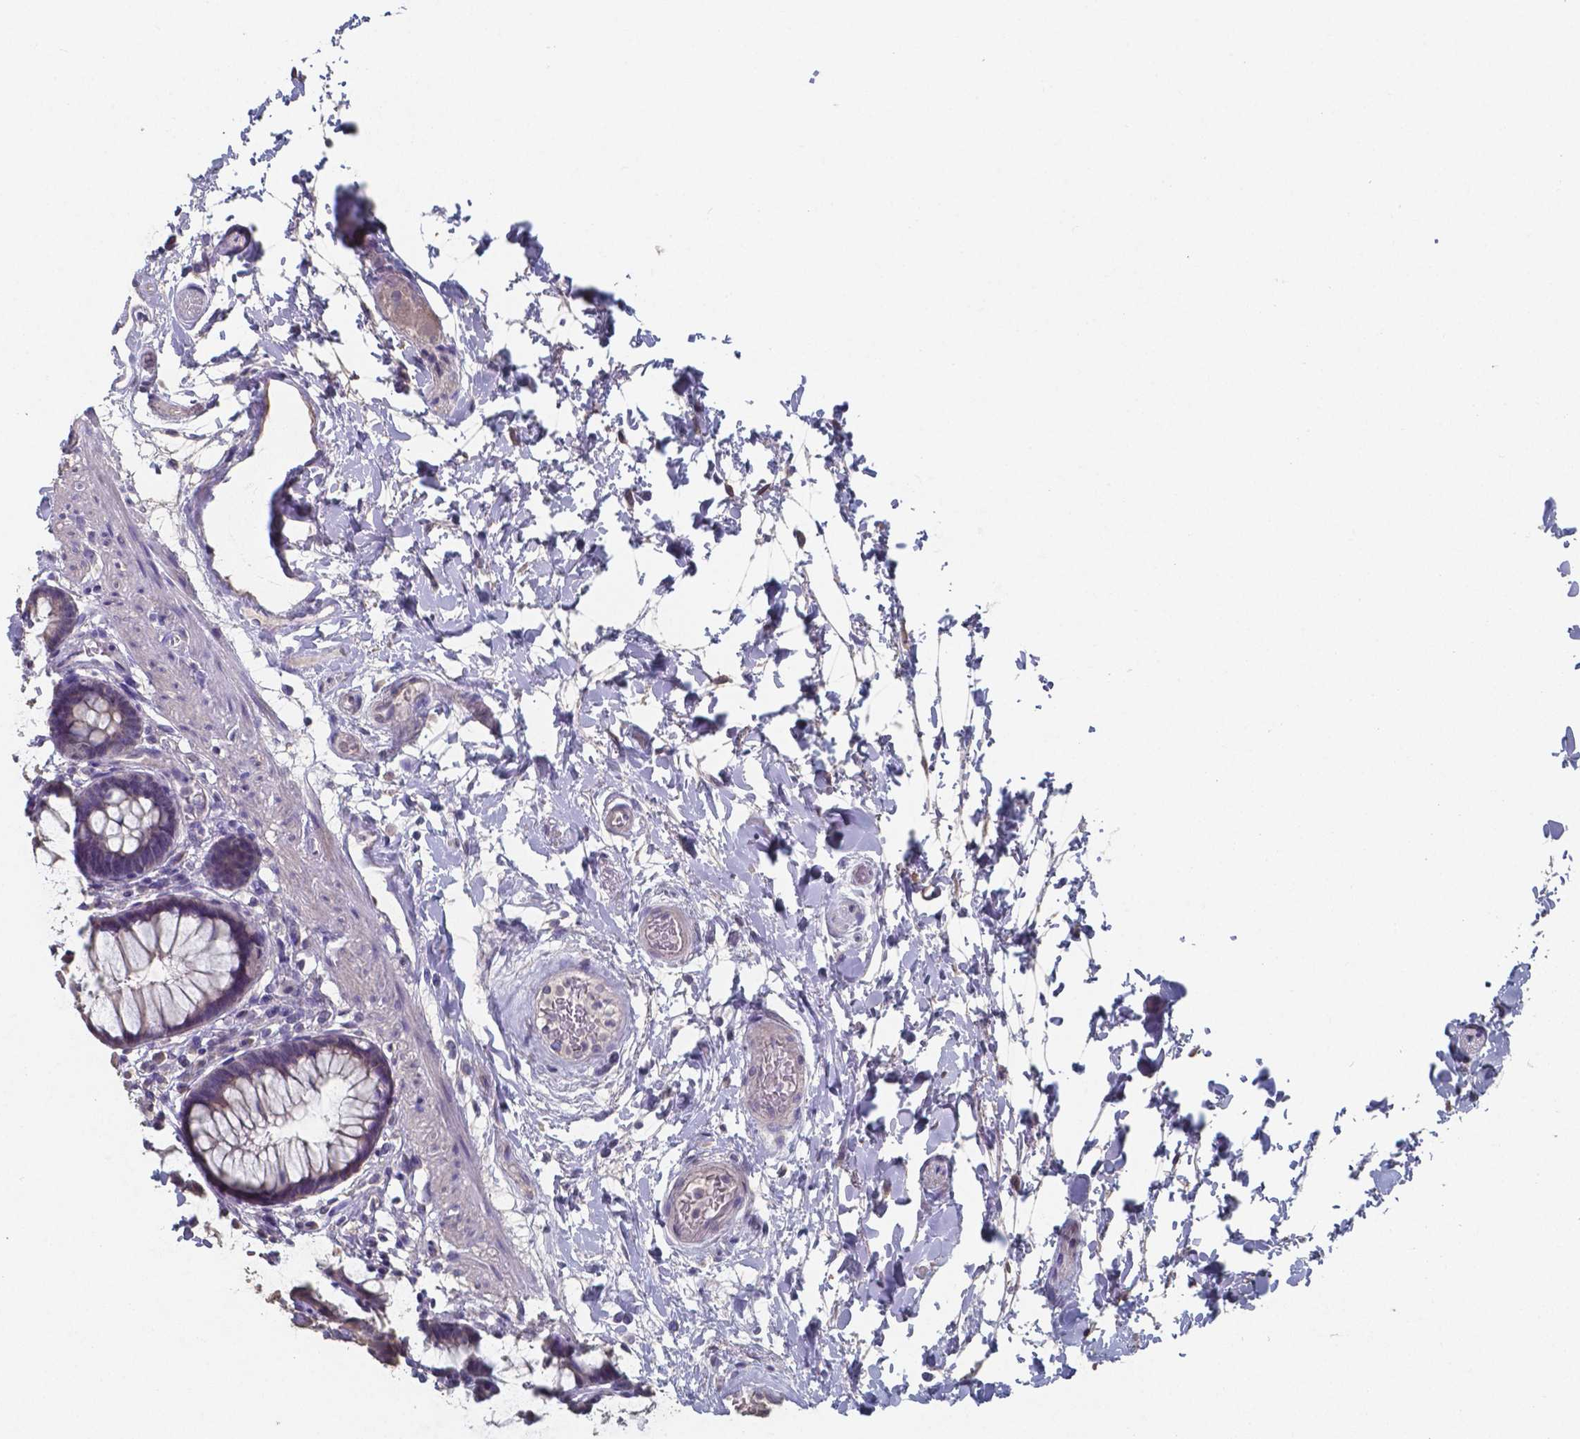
{"staining": {"intensity": "weak", "quantity": "25%-75%", "location": "cytoplasmic/membranous"}, "tissue": "rectum", "cell_type": "Glandular cells", "image_type": "normal", "snomed": [{"axis": "morphology", "description": "Normal tissue, NOS"}, {"axis": "topography", "description": "Rectum"}], "caption": "A brown stain shows weak cytoplasmic/membranous positivity of a protein in glandular cells of unremarkable human rectum. The staining was performed using DAB, with brown indicating positive protein expression. Nuclei are stained blue with hematoxylin.", "gene": "FOXJ1", "patient": {"sex": "male", "age": 72}}